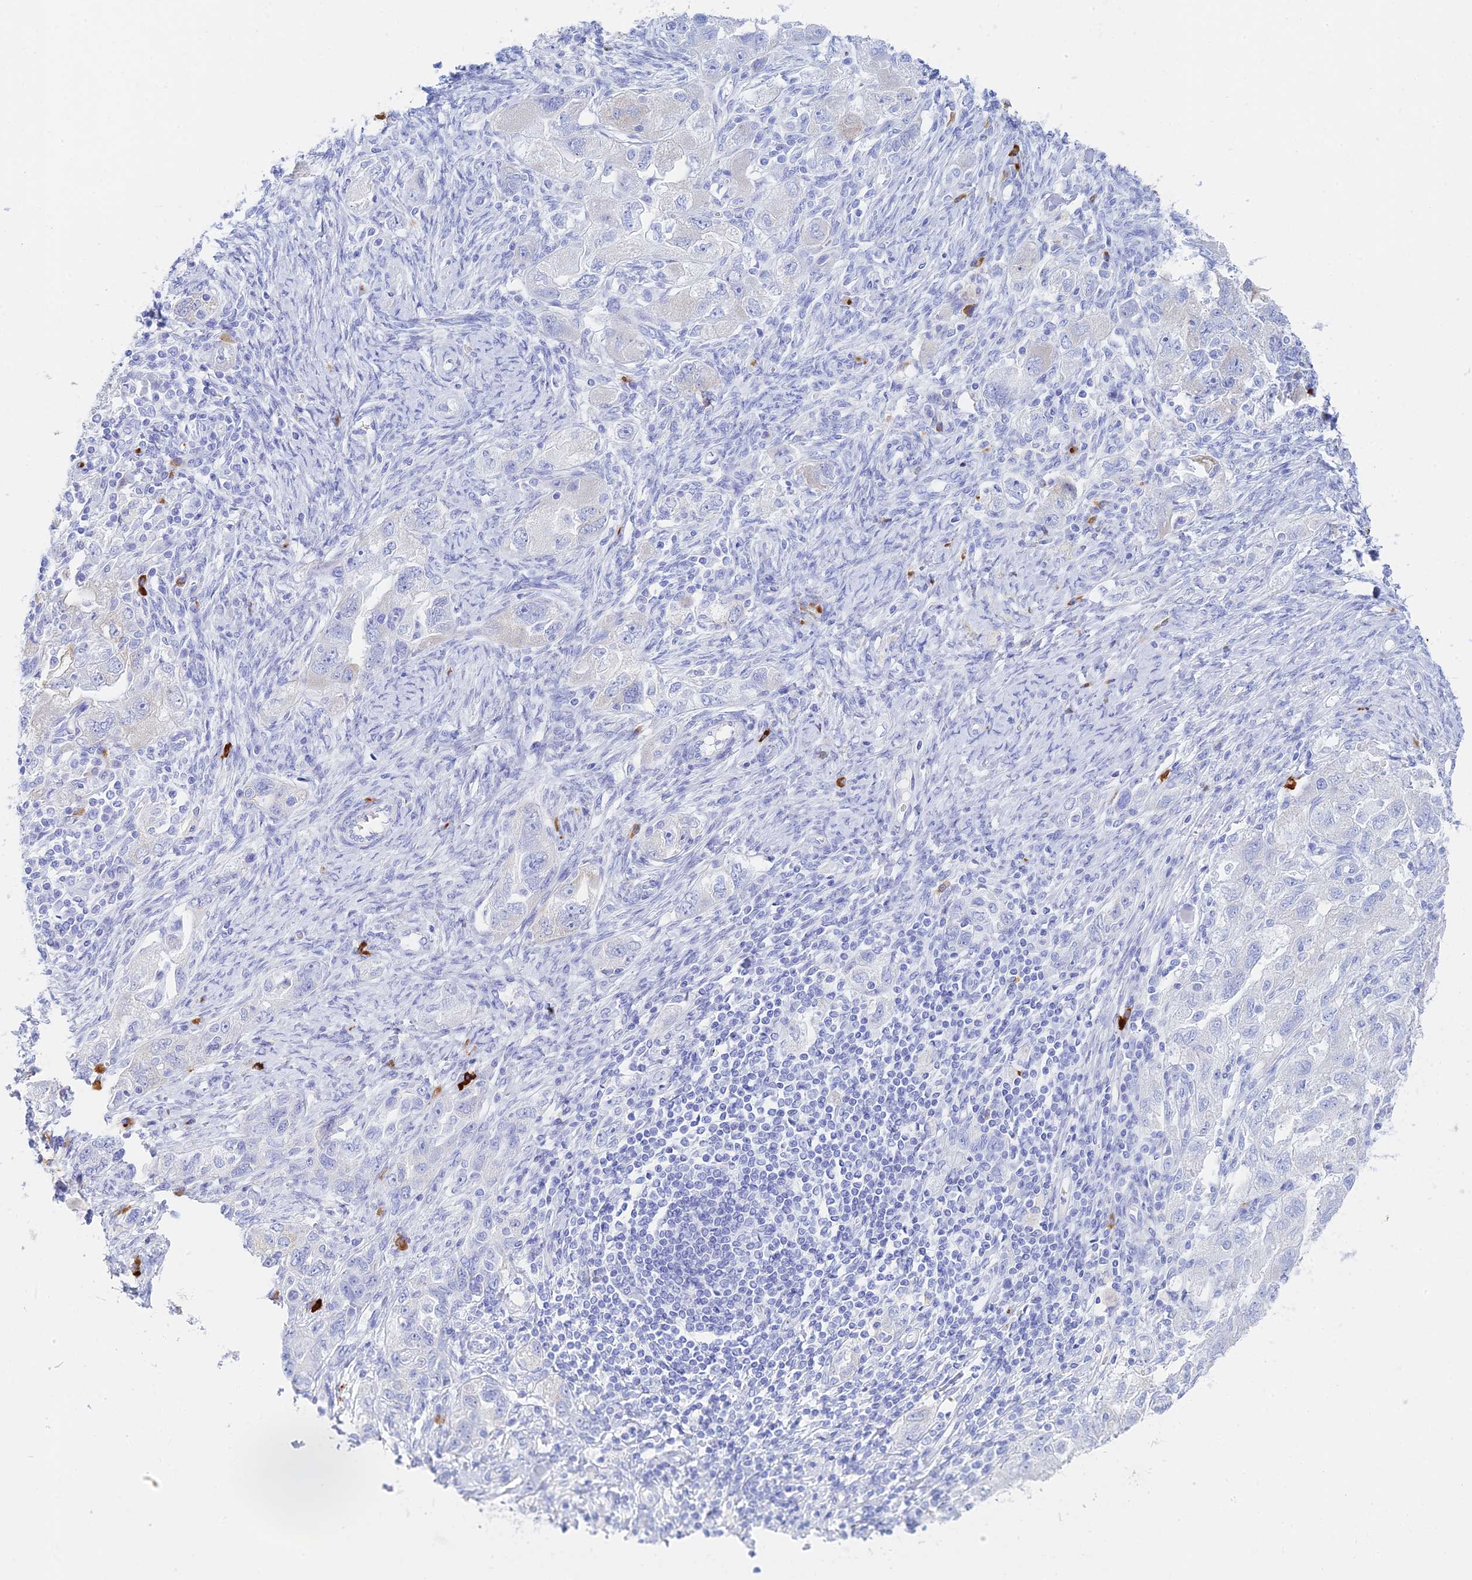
{"staining": {"intensity": "negative", "quantity": "none", "location": "none"}, "tissue": "ovarian cancer", "cell_type": "Tumor cells", "image_type": "cancer", "snomed": [{"axis": "morphology", "description": "Carcinoma, NOS"}, {"axis": "morphology", "description": "Cystadenocarcinoma, serous, NOS"}, {"axis": "topography", "description": "Ovary"}], "caption": "Tumor cells show no significant positivity in ovarian cancer (serous cystadenocarcinoma). Nuclei are stained in blue.", "gene": "CEP152", "patient": {"sex": "female", "age": 69}}